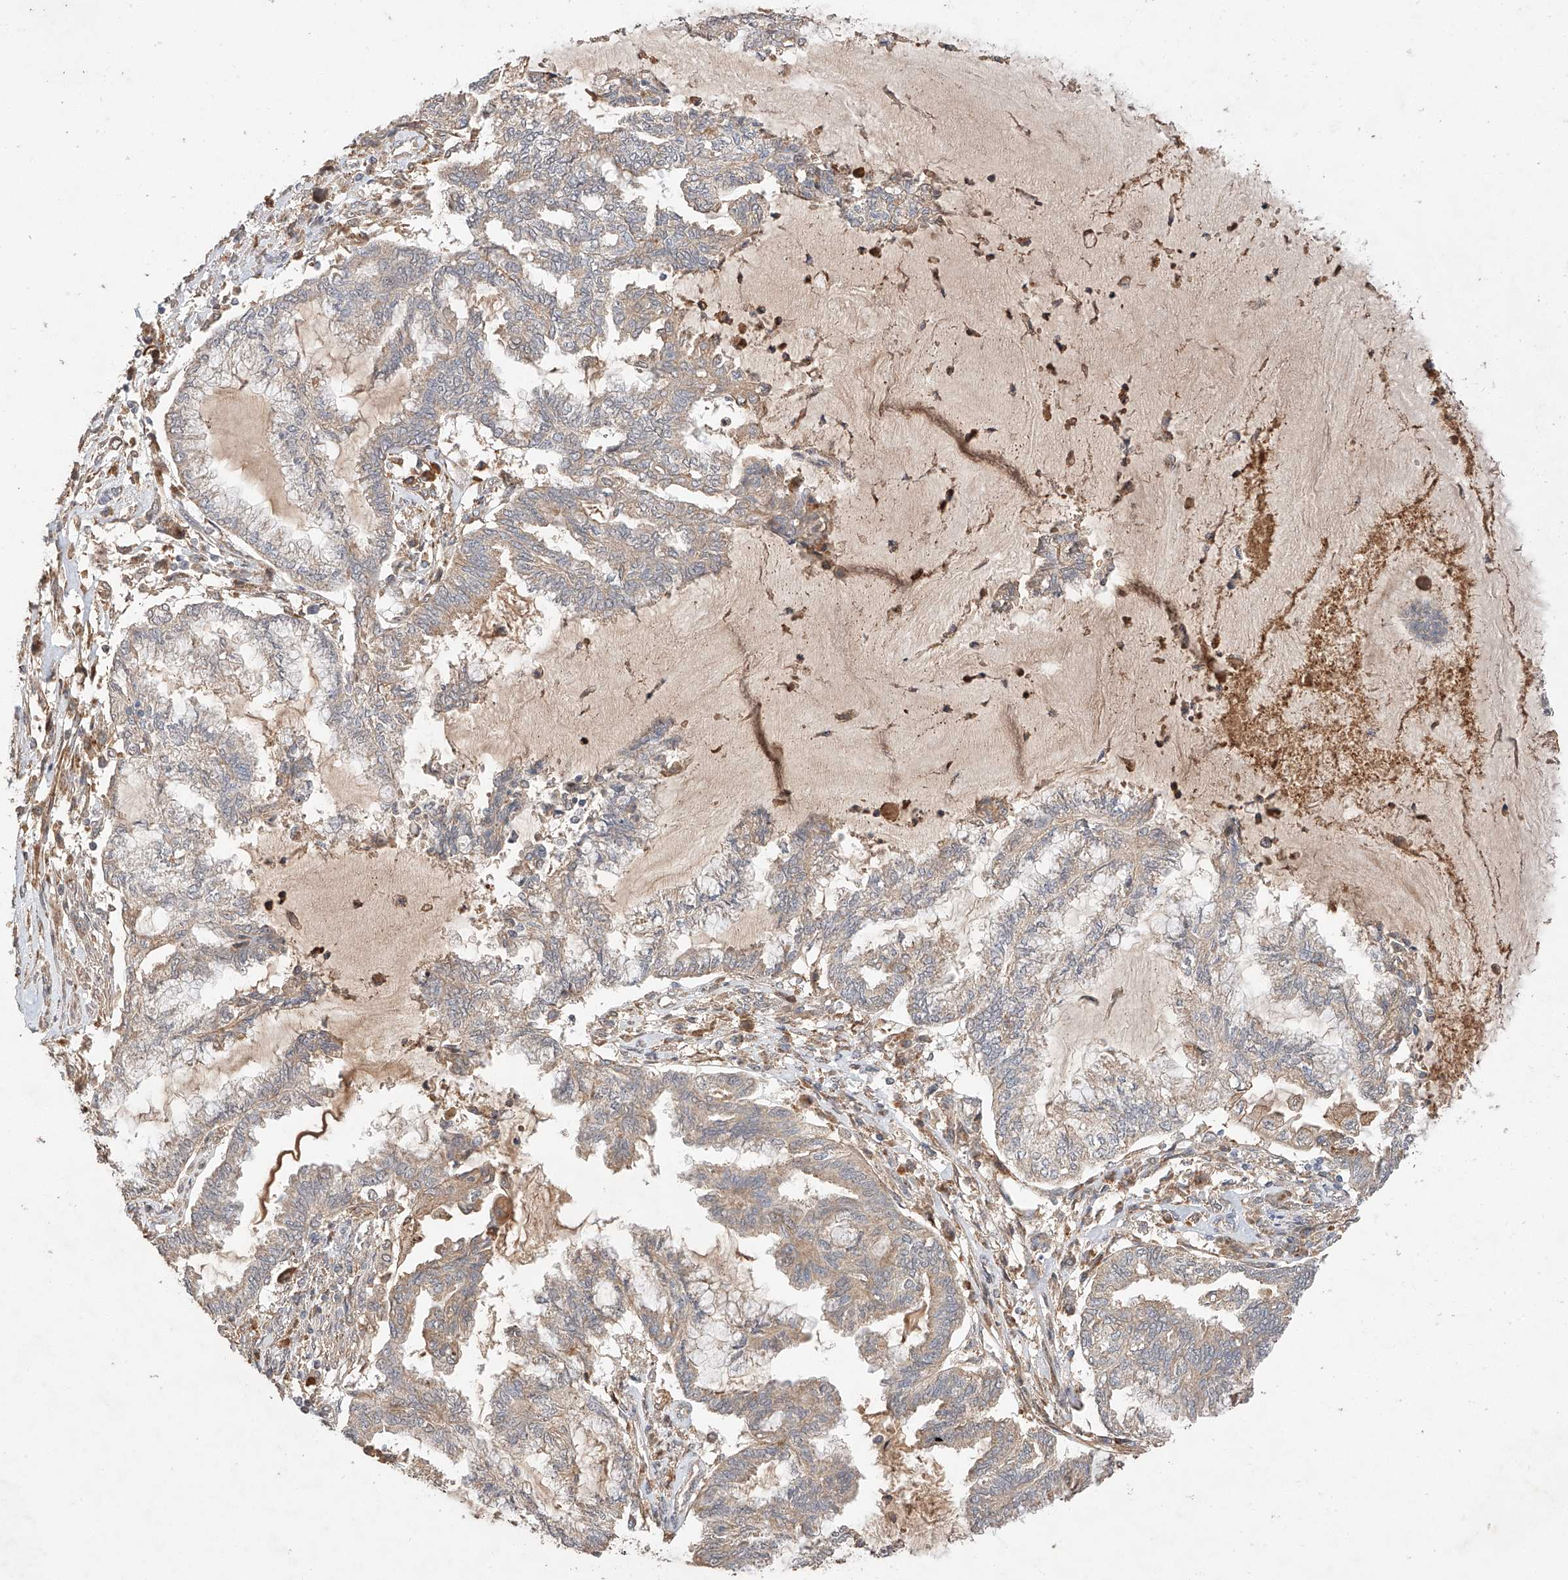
{"staining": {"intensity": "weak", "quantity": "25%-75%", "location": "cytoplasmic/membranous"}, "tissue": "endometrial cancer", "cell_type": "Tumor cells", "image_type": "cancer", "snomed": [{"axis": "morphology", "description": "Adenocarcinoma, NOS"}, {"axis": "topography", "description": "Endometrium"}], "caption": "An image of endometrial adenocarcinoma stained for a protein reveals weak cytoplasmic/membranous brown staining in tumor cells.", "gene": "SUSD6", "patient": {"sex": "female", "age": 86}}